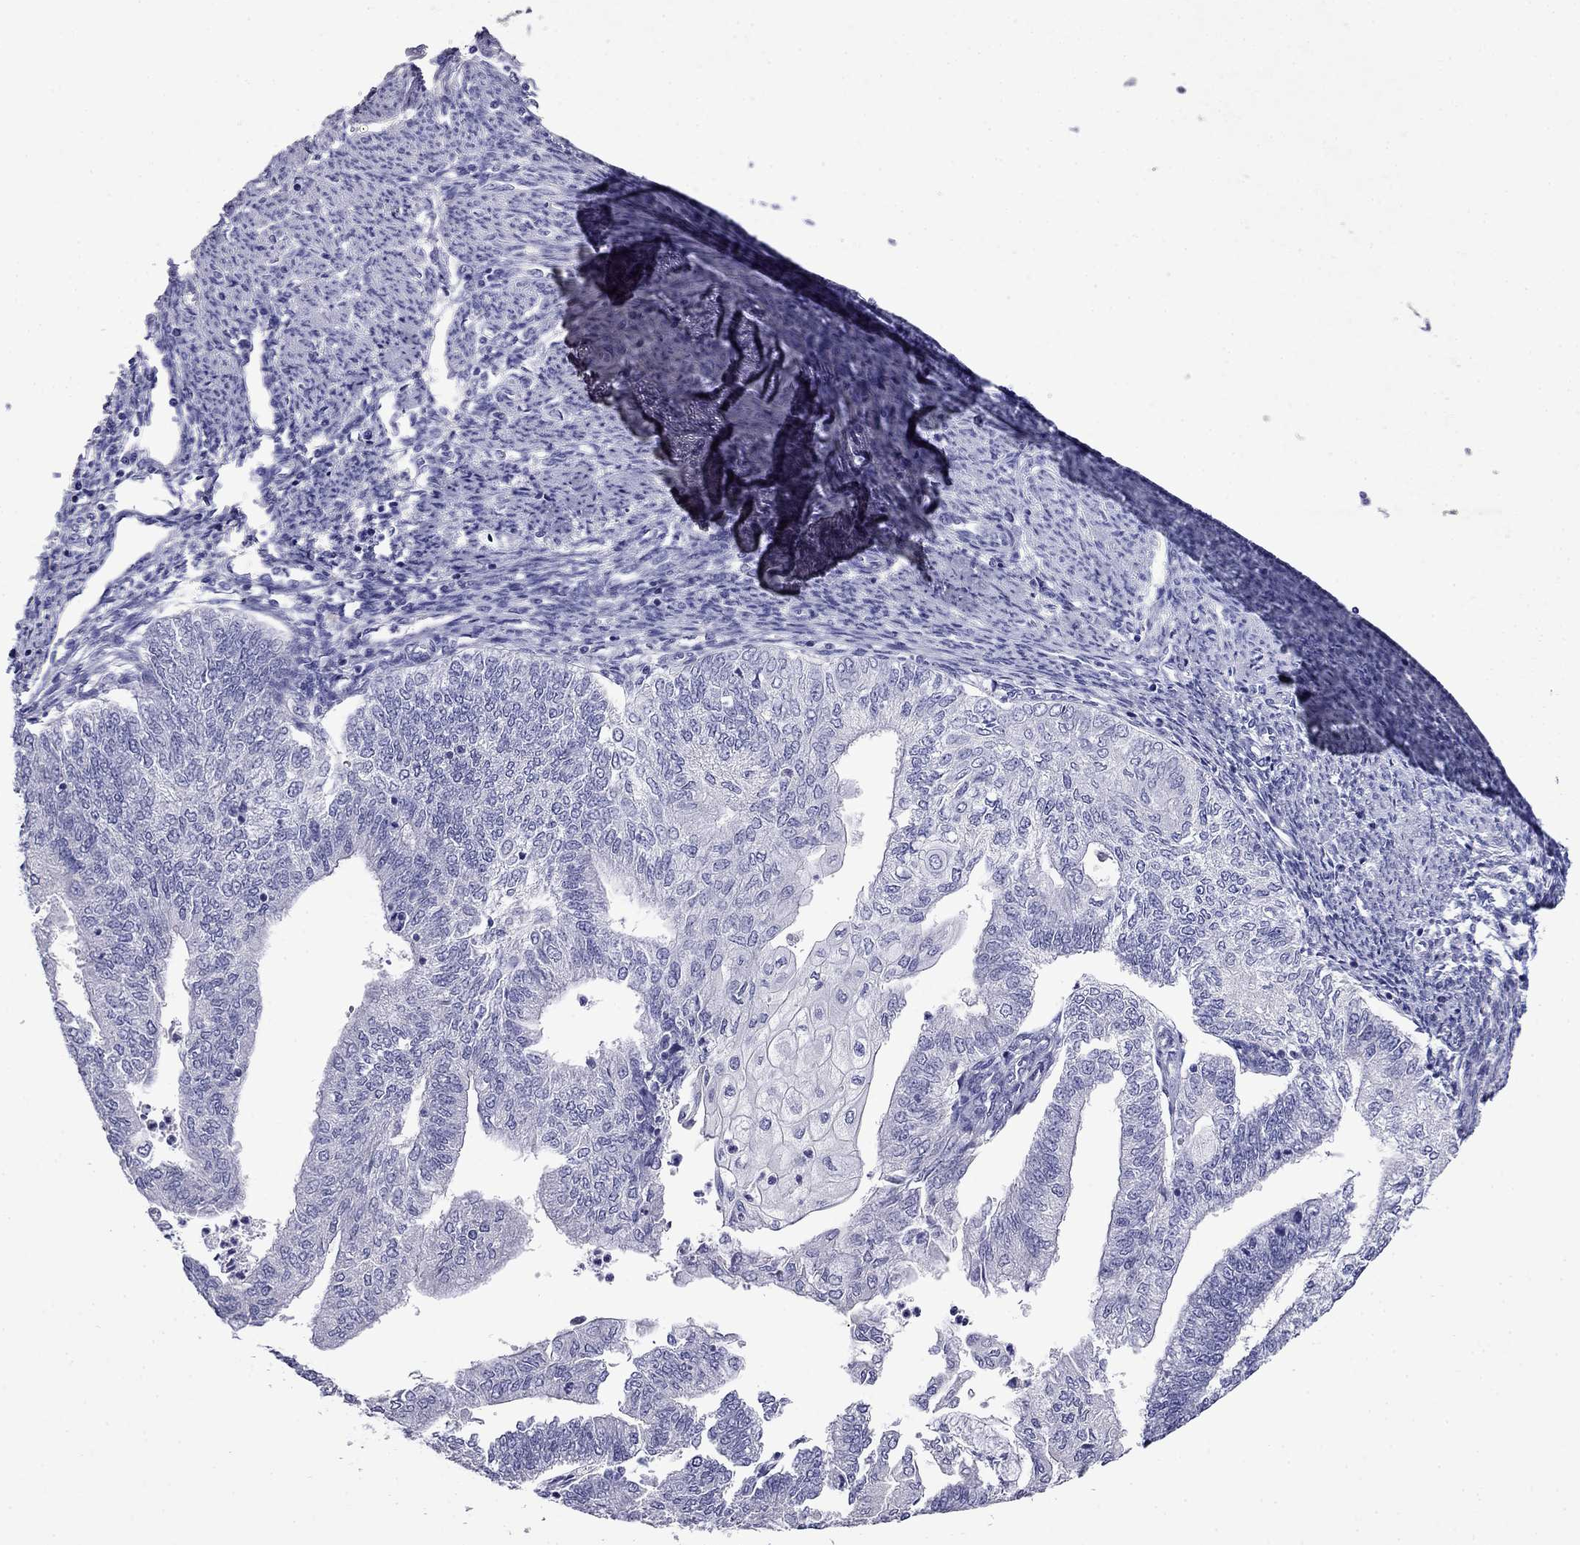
{"staining": {"intensity": "negative", "quantity": "none", "location": "none"}, "tissue": "endometrial cancer", "cell_type": "Tumor cells", "image_type": "cancer", "snomed": [{"axis": "morphology", "description": "Adenocarcinoma, NOS"}, {"axis": "topography", "description": "Endometrium"}], "caption": "The image reveals no significant positivity in tumor cells of endometrial adenocarcinoma.", "gene": "MYO15A", "patient": {"sex": "female", "age": 59}}